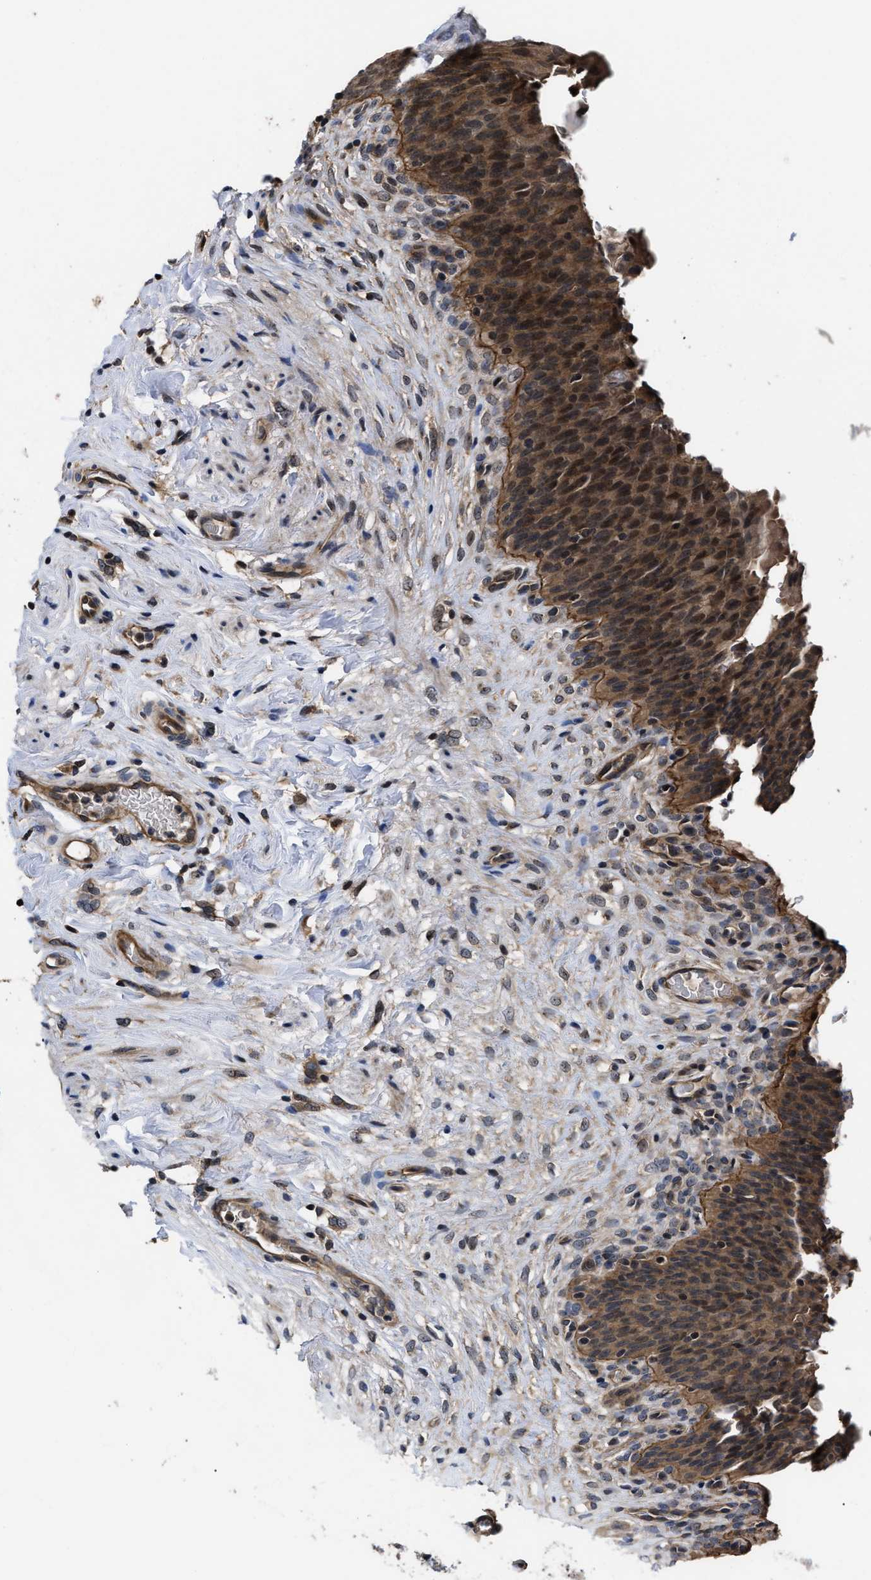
{"staining": {"intensity": "strong", "quantity": ">75%", "location": "cytoplasmic/membranous,nuclear"}, "tissue": "urinary bladder", "cell_type": "Urothelial cells", "image_type": "normal", "snomed": [{"axis": "morphology", "description": "Normal tissue, NOS"}, {"axis": "topography", "description": "Urinary bladder"}], "caption": "Immunohistochemical staining of benign urinary bladder exhibits strong cytoplasmic/membranous,nuclear protein expression in approximately >75% of urothelial cells.", "gene": "DNAJC14", "patient": {"sex": "female", "age": 79}}